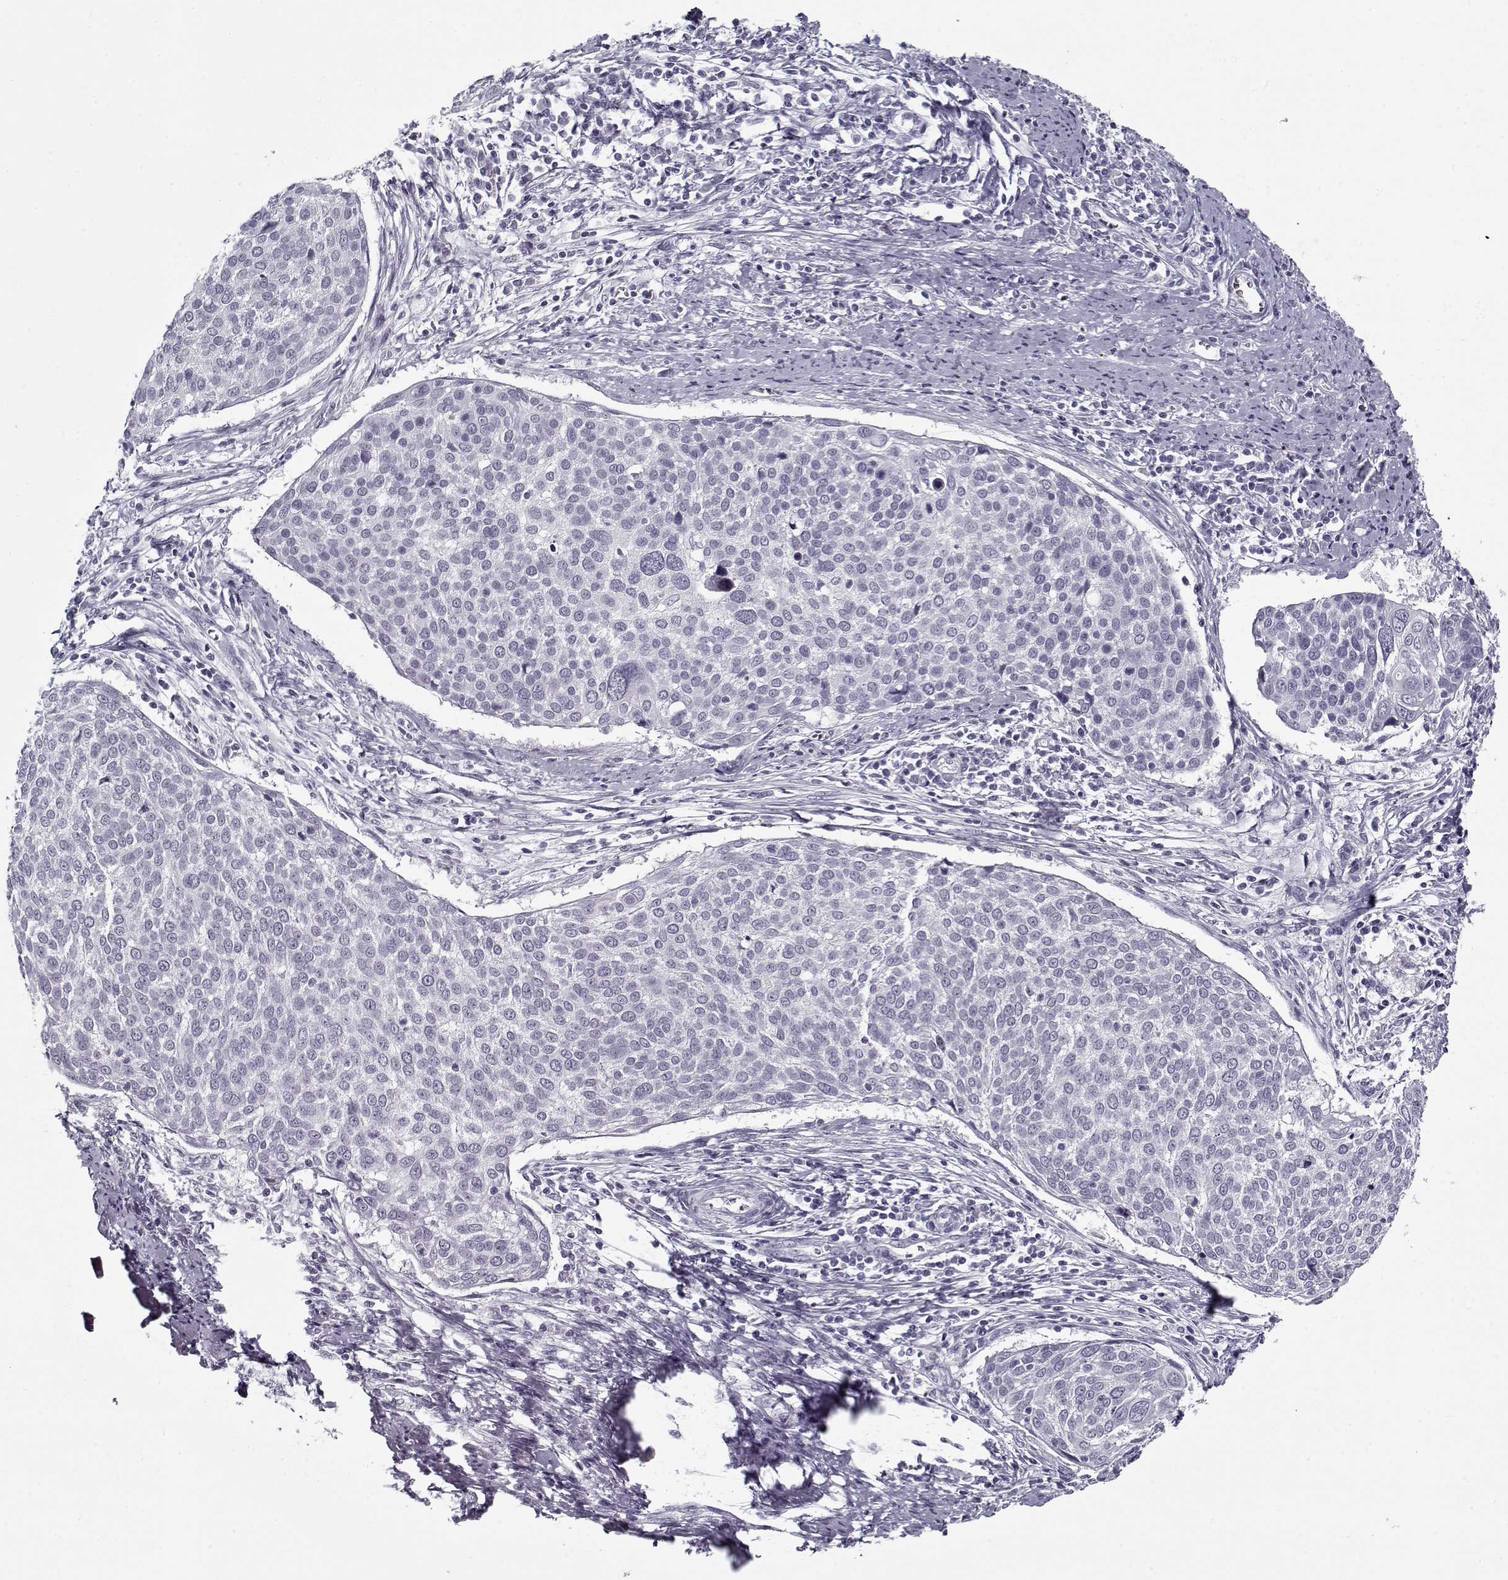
{"staining": {"intensity": "negative", "quantity": "none", "location": "none"}, "tissue": "cervical cancer", "cell_type": "Tumor cells", "image_type": "cancer", "snomed": [{"axis": "morphology", "description": "Squamous cell carcinoma, NOS"}, {"axis": "topography", "description": "Cervix"}], "caption": "An immunohistochemistry histopathology image of squamous cell carcinoma (cervical) is shown. There is no staining in tumor cells of squamous cell carcinoma (cervical).", "gene": "SPACA9", "patient": {"sex": "female", "age": 39}}